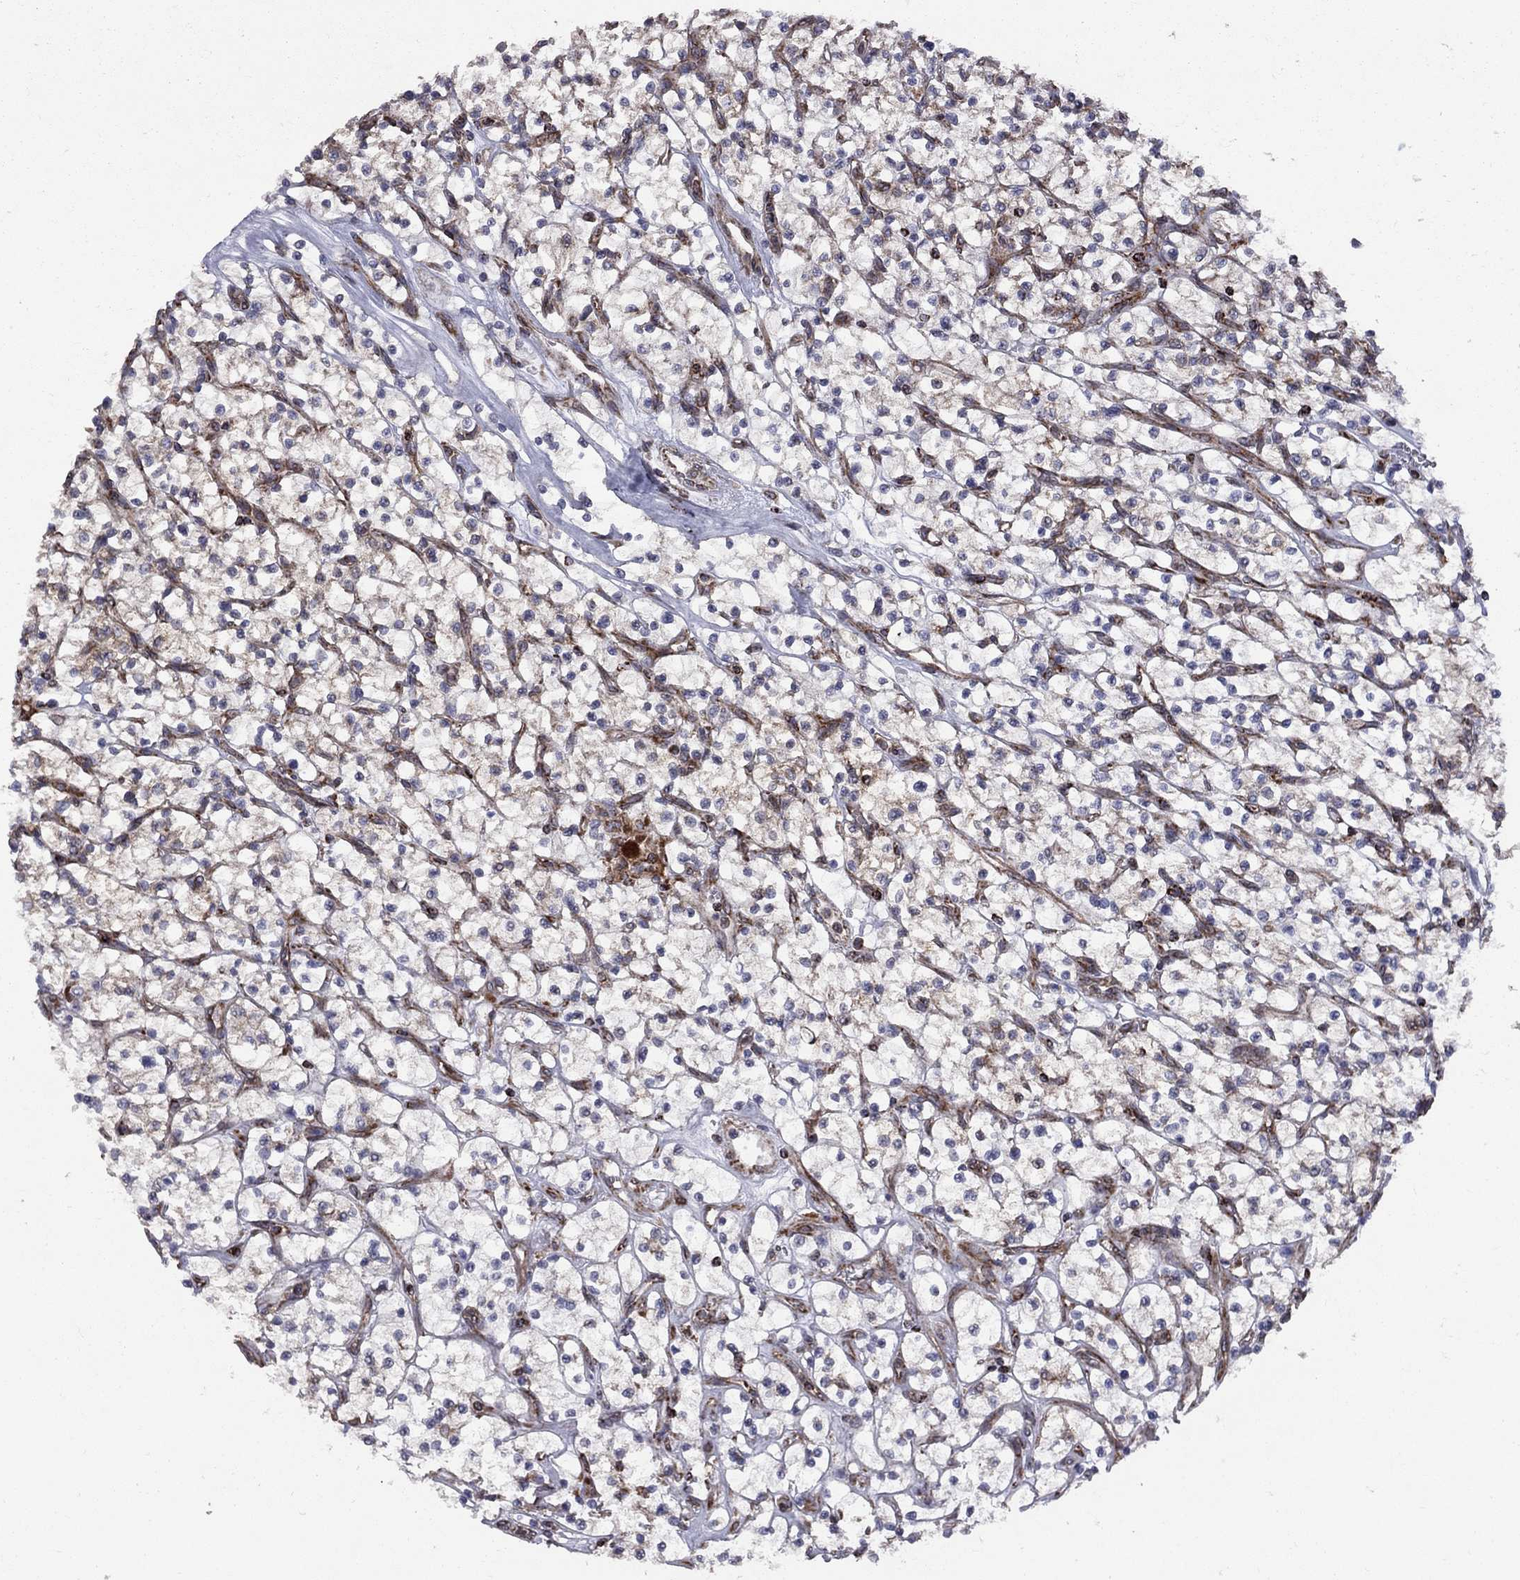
{"staining": {"intensity": "weak", "quantity": "<25%", "location": "cytoplasmic/membranous"}, "tissue": "renal cancer", "cell_type": "Tumor cells", "image_type": "cancer", "snomed": [{"axis": "morphology", "description": "Adenocarcinoma, NOS"}, {"axis": "topography", "description": "Kidney"}], "caption": "Tumor cells show no significant protein positivity in renal adenocarcinoma.", "gene": "CLPTM1", "patient": {"sex": "female", "age": 64}}